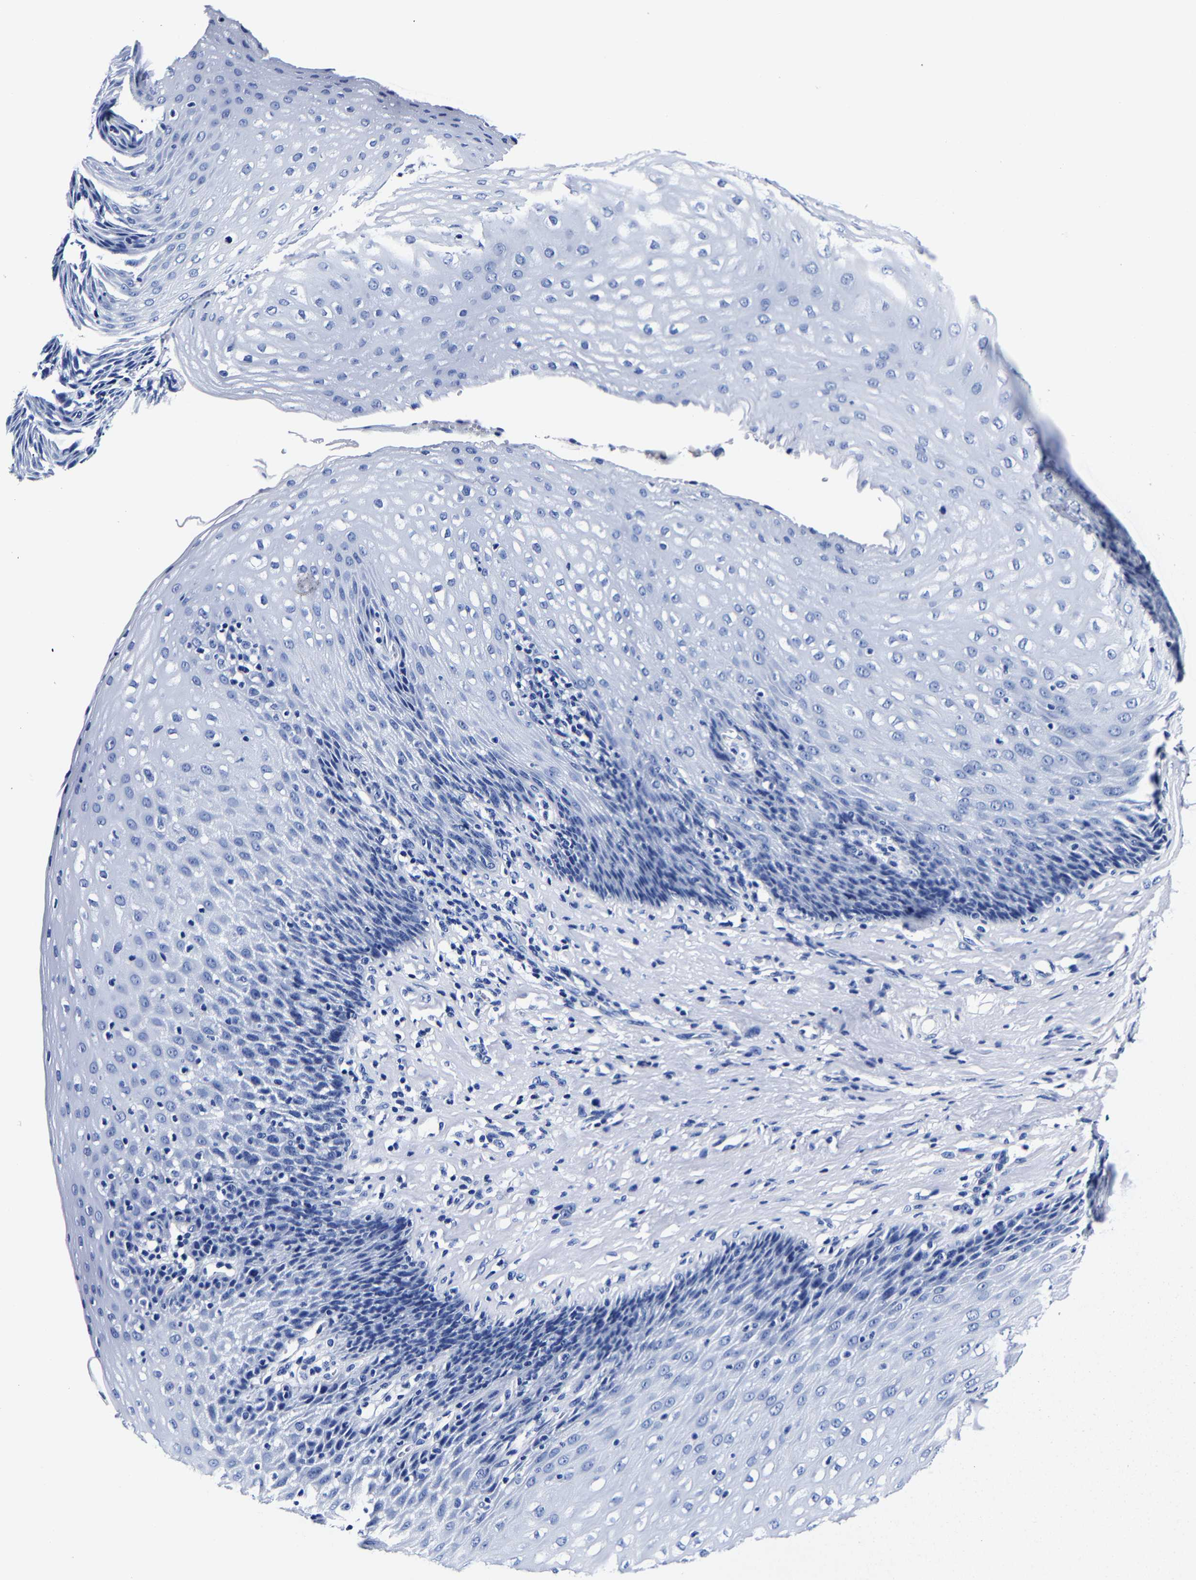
{"staining": {"intensity": "negative", "quantity": "none", "location": "none"}, "tissue": "esophagus", "cell_type": "Squamous epithelial cells", "image_type": "normal", "snomed": [{"axis": "morphology", "description": "Normal tissue, NOS"}, {"axis": "topography", "description": "Esophagus"}], "caption": "High magnification brightfield microscopy of normal esophagus stained with DAB (3,3'-diaminobenzidine) (brown) and counterstained with hematoxylin (blue): squamous epithelial cells show no significant staining. The staining is performed using DAB (3,3'-diaminobenzidine) brown chromogen with nuclei counter-stained in using hematoxylin.", "gene": "CPA2", "patient": {"sex": "female", "age": 61}}